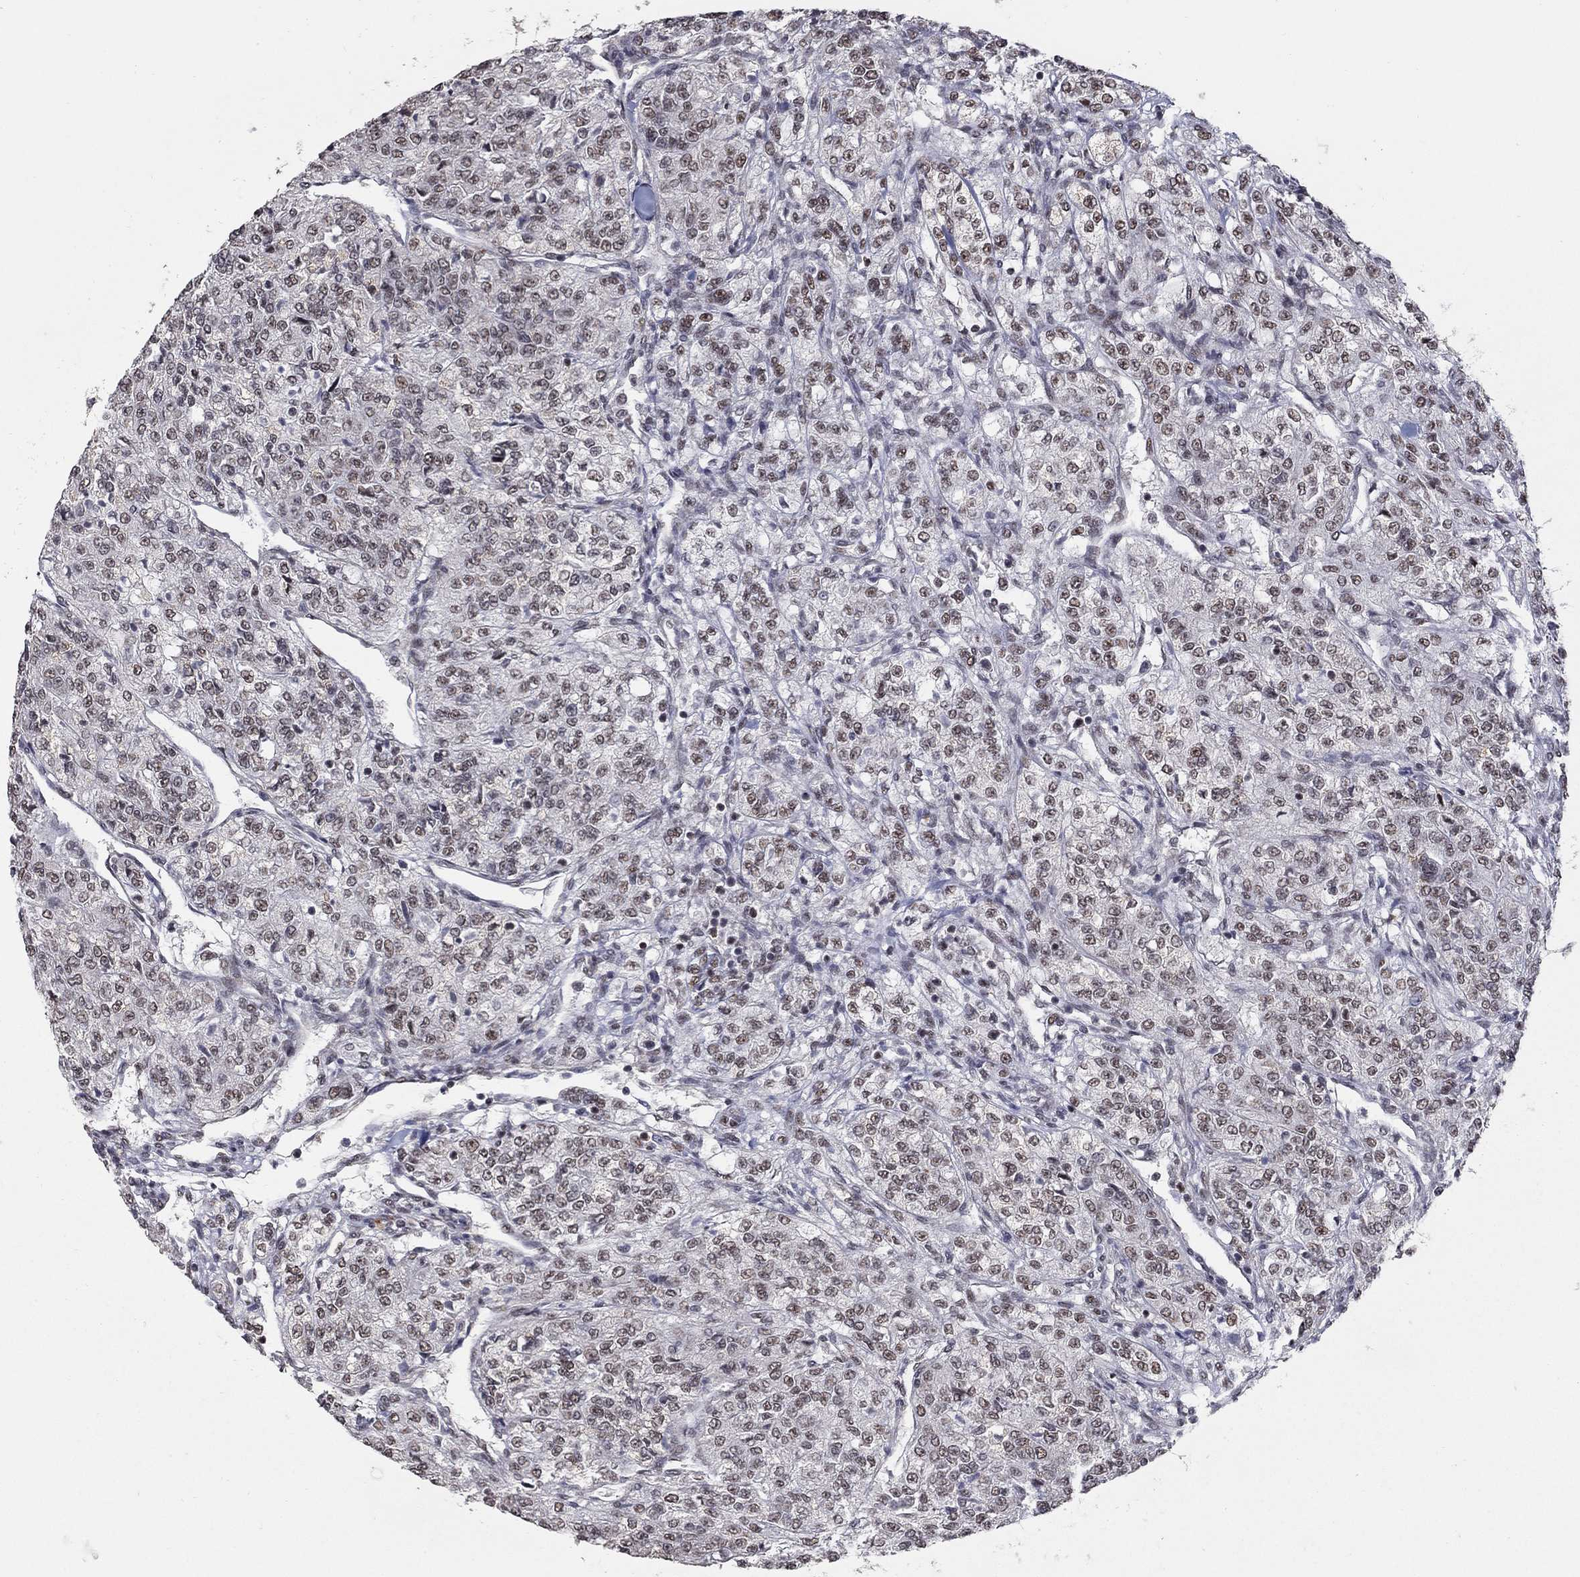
{"staining": {"intensity": "weak", "quantity": "25%-75%", "location": "nuclear"}, "tissue": "renal cancer", "cell_type": "Tumor cells", "image_type": "cancer", "snomed": [{"axis": "morphology", "description": "Adenocarcinoma, NOS"}, {"axis": "topography", "description": "Kidney"}], "caption": "High-magnification brightfield microscopy of renal cancer (adenocarcinoma) stained with DAB (3,3'-diaminobenzidine) (brown) and counterstained with hematoxylin (blue). tumor cells exhibit weak nuclear positivity is seen in about25%-75% of cells.", "gene": "PNISR", "patient": {"sex": "female", "age": 63}}